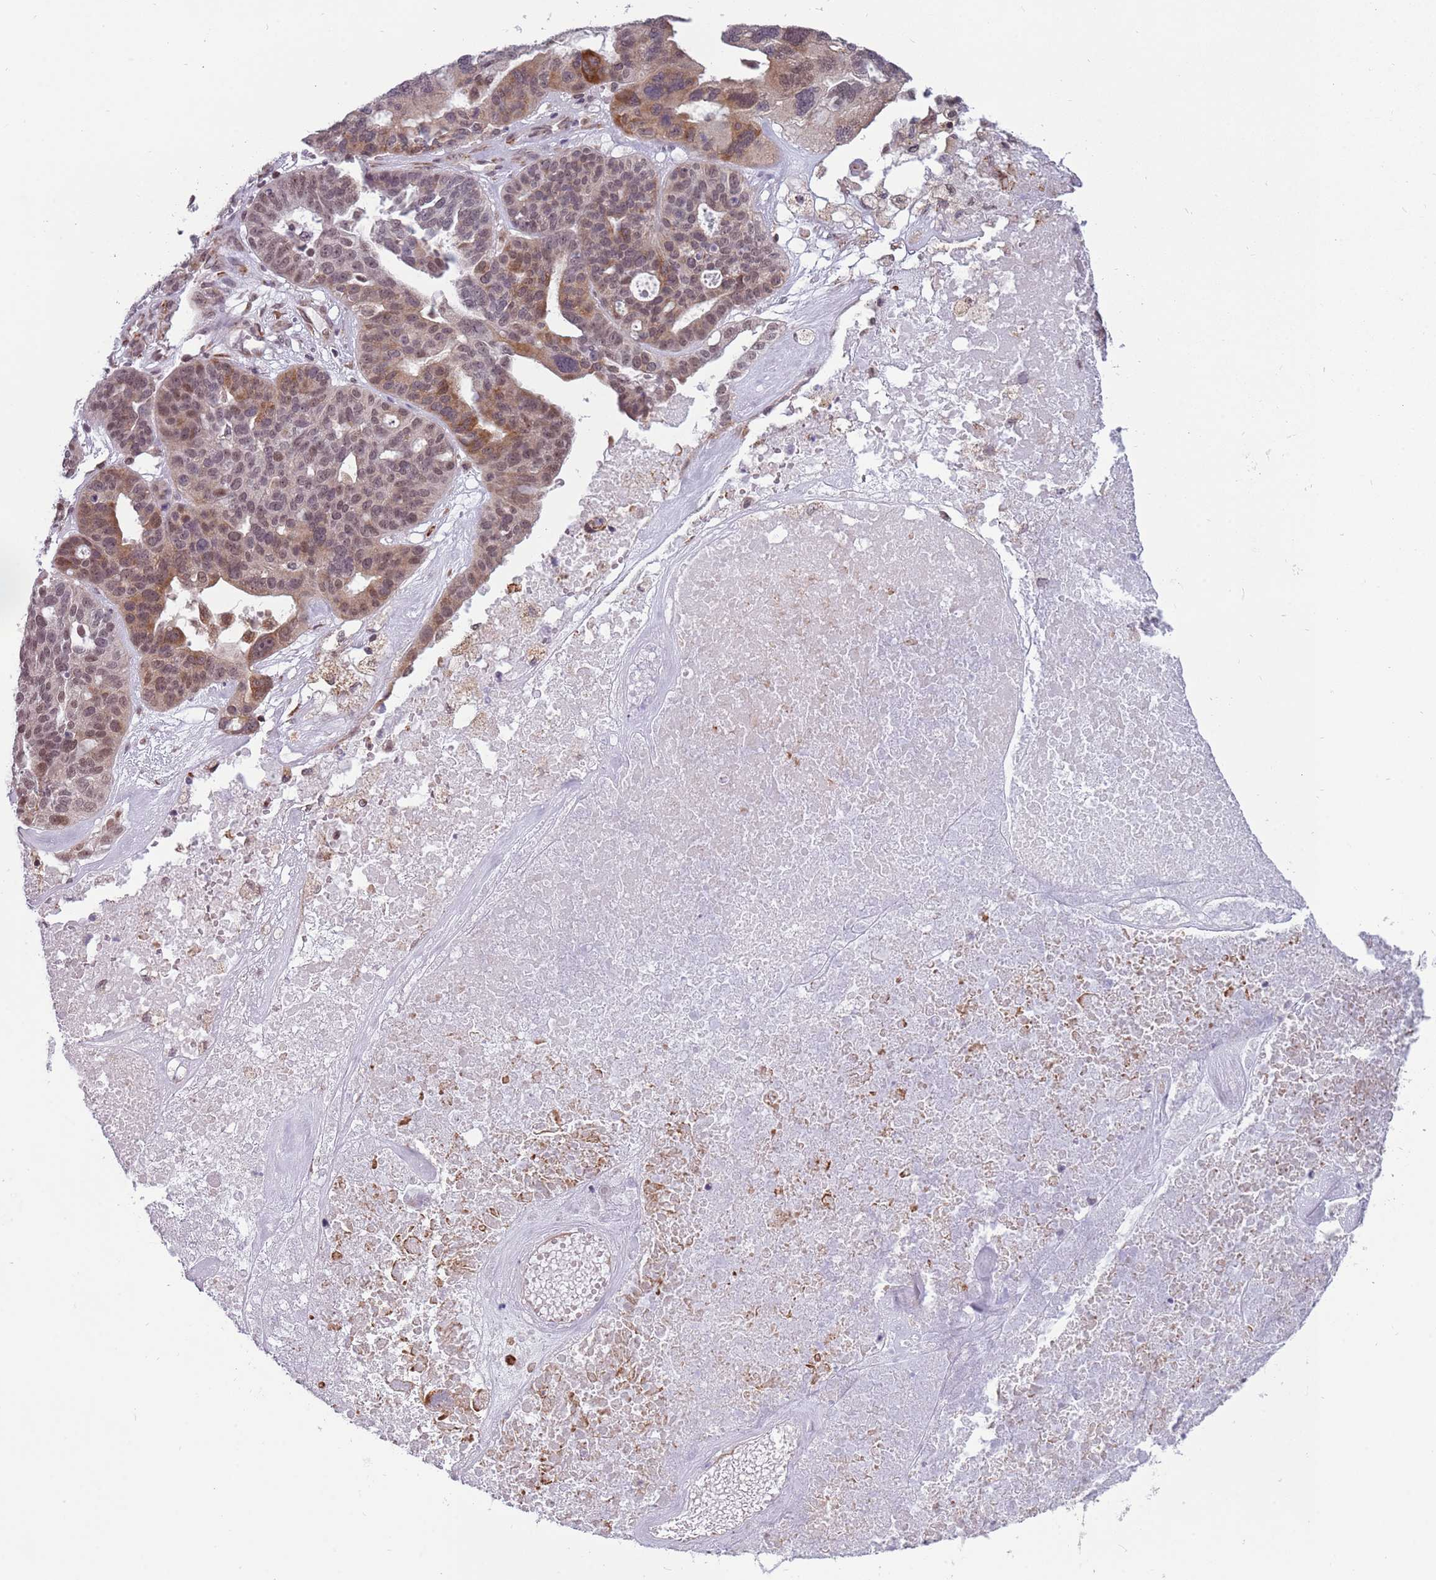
{"staining": {"intensity": "moderate", "quantity": "25%-75%", "location": "cytoplasmic/membranous,nuclear"}, "tissue": "ovarian cancer", "cell_type": "Tumor cells", "image_type": "cancer", "snomed": [{"axis": "morphology", "description": "Cystadenocarcinoma, serous, NOS"}, {"axis": "topography", "description": "Ovary"}], "caption": "IHC of ovarian cancer exhibits medium levels of moderate cytoplasmic/membranous and nuclear positivity in about 25%-75% of tumor cells. The staining was performed using DAB, with brown indicating positive protein expression. Nuclei are stained blue with hematoxylin.", "gene": "BARD1", "patient": {"sex": "female", "age": 59}}